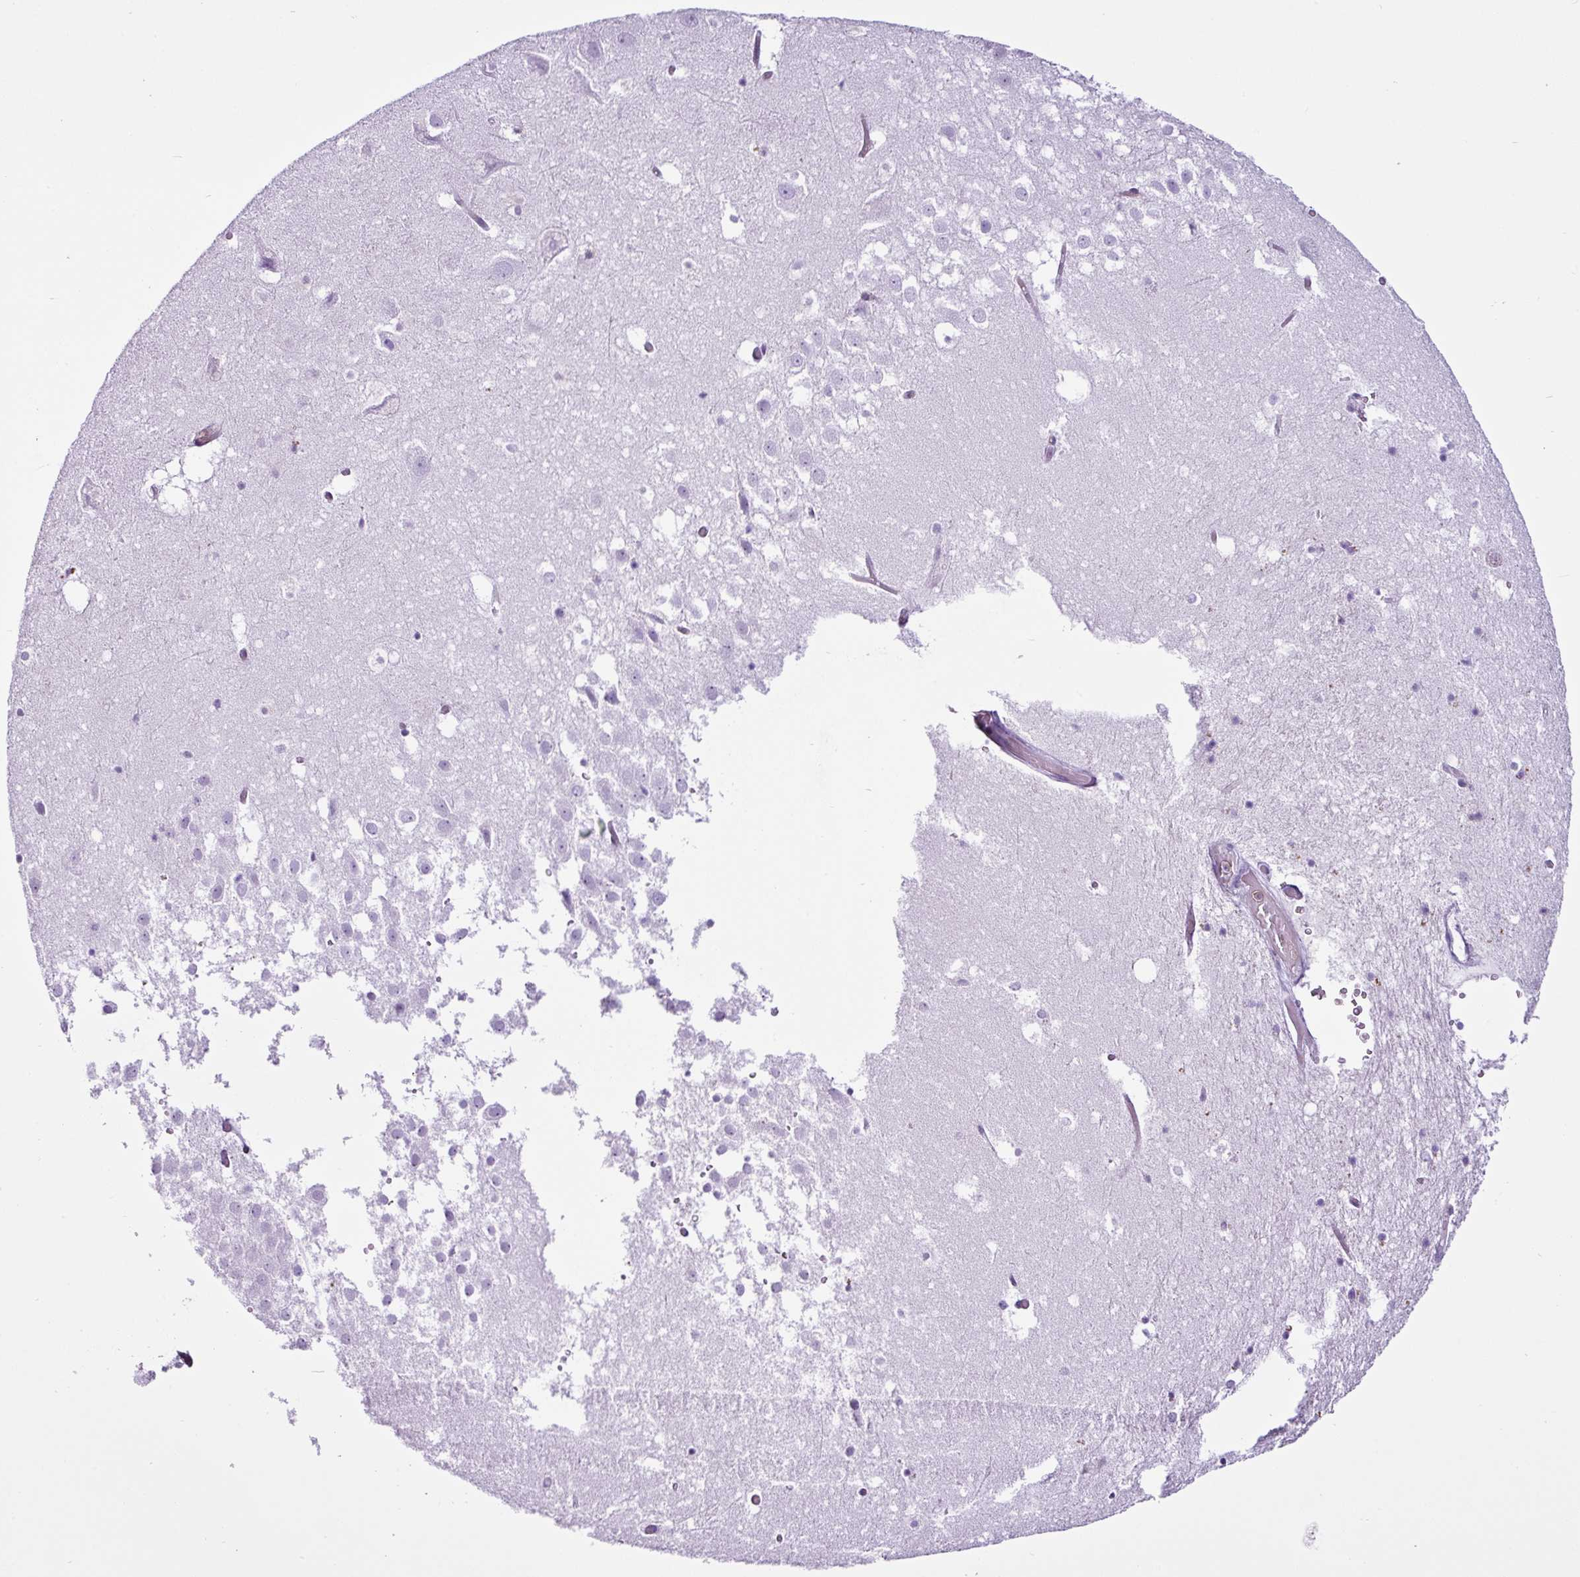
{"staining": {"intensity": "negative", "quantity": "none", "location": "none"}, "tissue": "hippocampus", "cell_type": "Glial cells", "image_type": "normal", "snomed": [{"axis": "morphology", "description": "Normal tissue, NOS"}, {"axis": "topography", "description": "Hippocampus"}], "caption": "IHC micrograph of benign hippocampus stained for a protein (brown), which exhibits no expression in glial cells.", "gene": "EME2", "patient": {"sex": "female", "age": 52}}